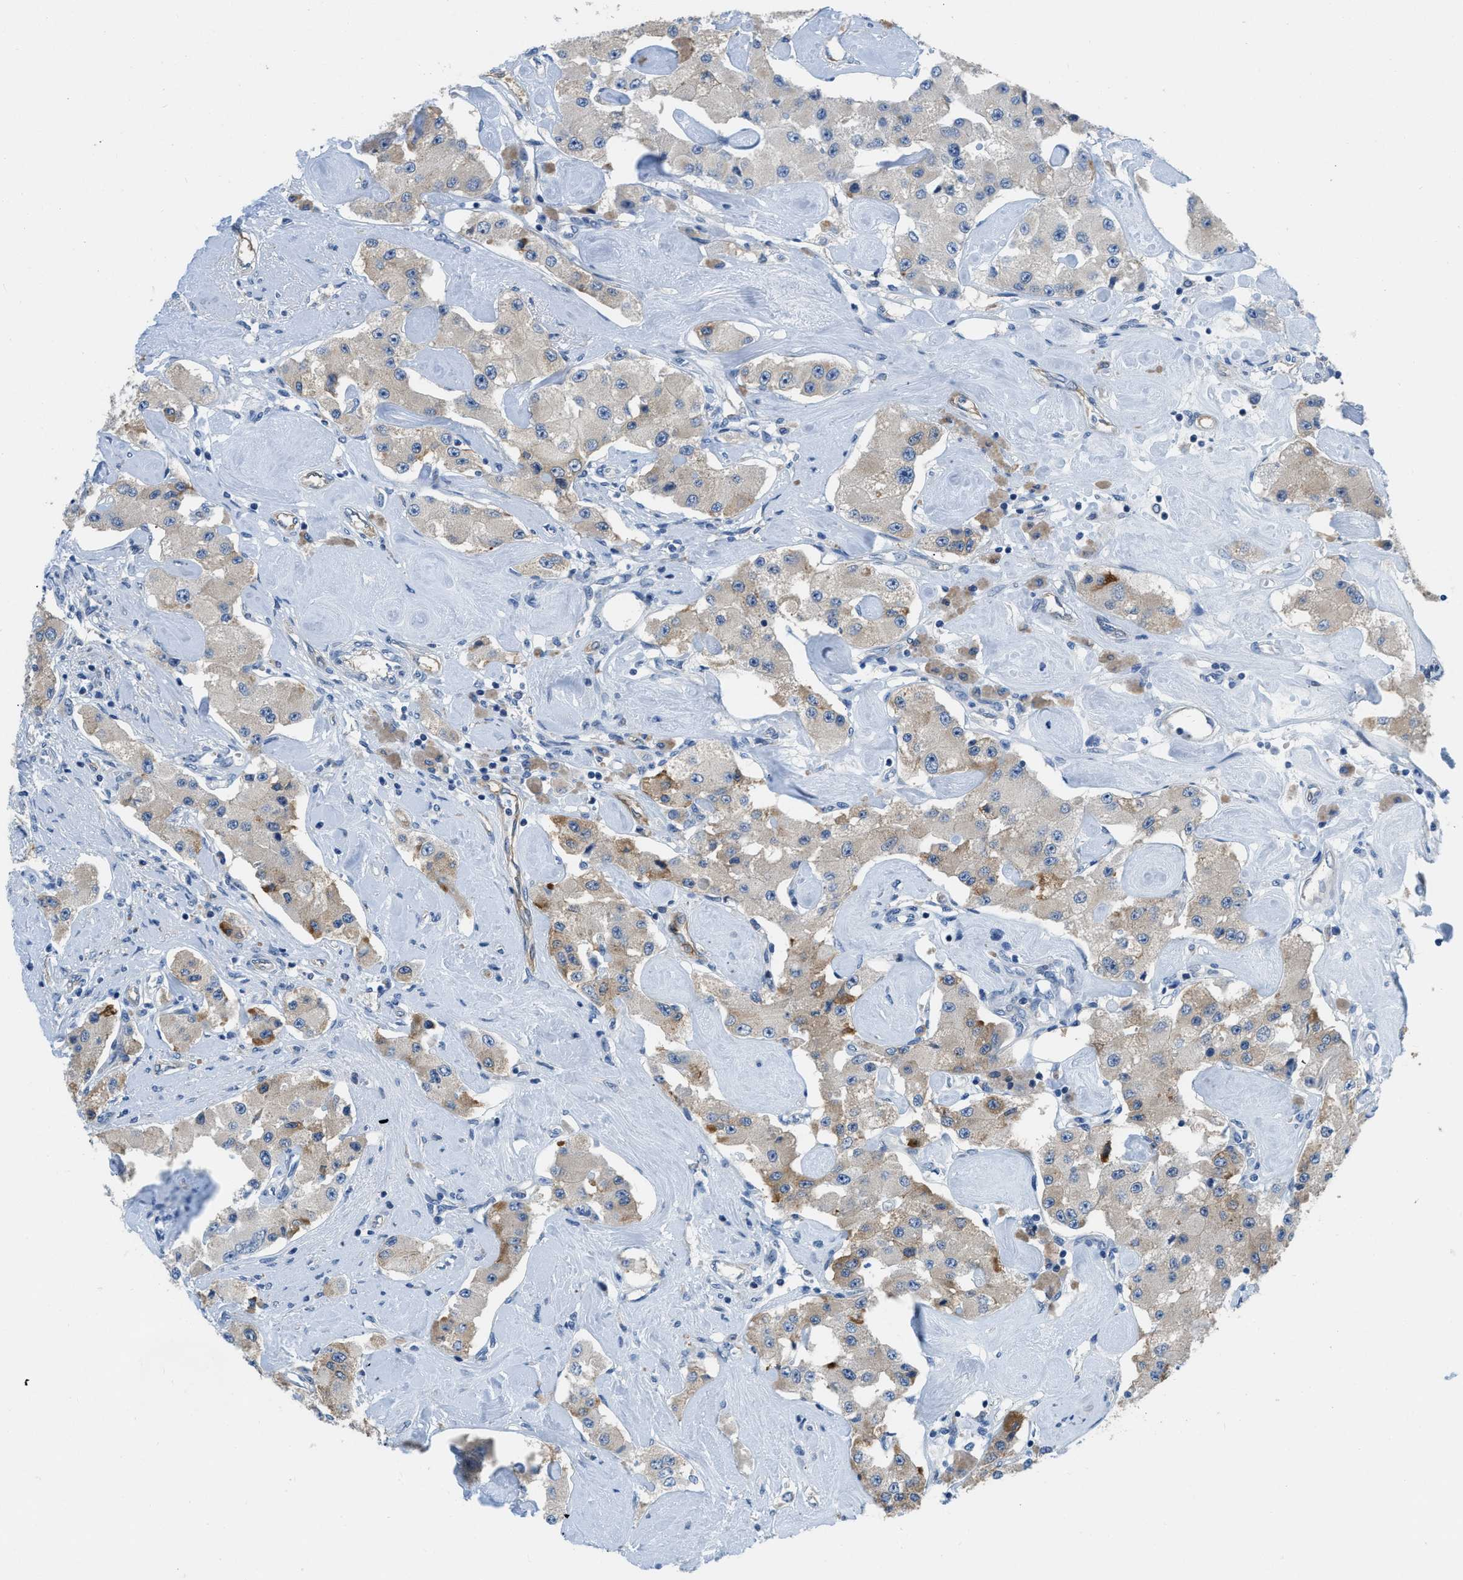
{"staining": {"intensity": "weak", "quantity": "25%-75%", "location": "cytoplasmic/membranous"}, "tissue": "carcinoid", "cell_type": "Tumor cells", "image_type": "cancer", "snomed": [{"axis": "morphology", "description": "Carcinoid, malignant, NOS"}, {"axis": "topography", "description": "Pancreas"}], "caption": "High-power microscopy captured an immunohistochemistry (IHC) image of carcinoid, revealing weak cytoplasmic/membranous positivity in approximately 25%-75% of tumor cells.", "gene": "PFKP", "patient": {"sex": "male", "age": 41}}